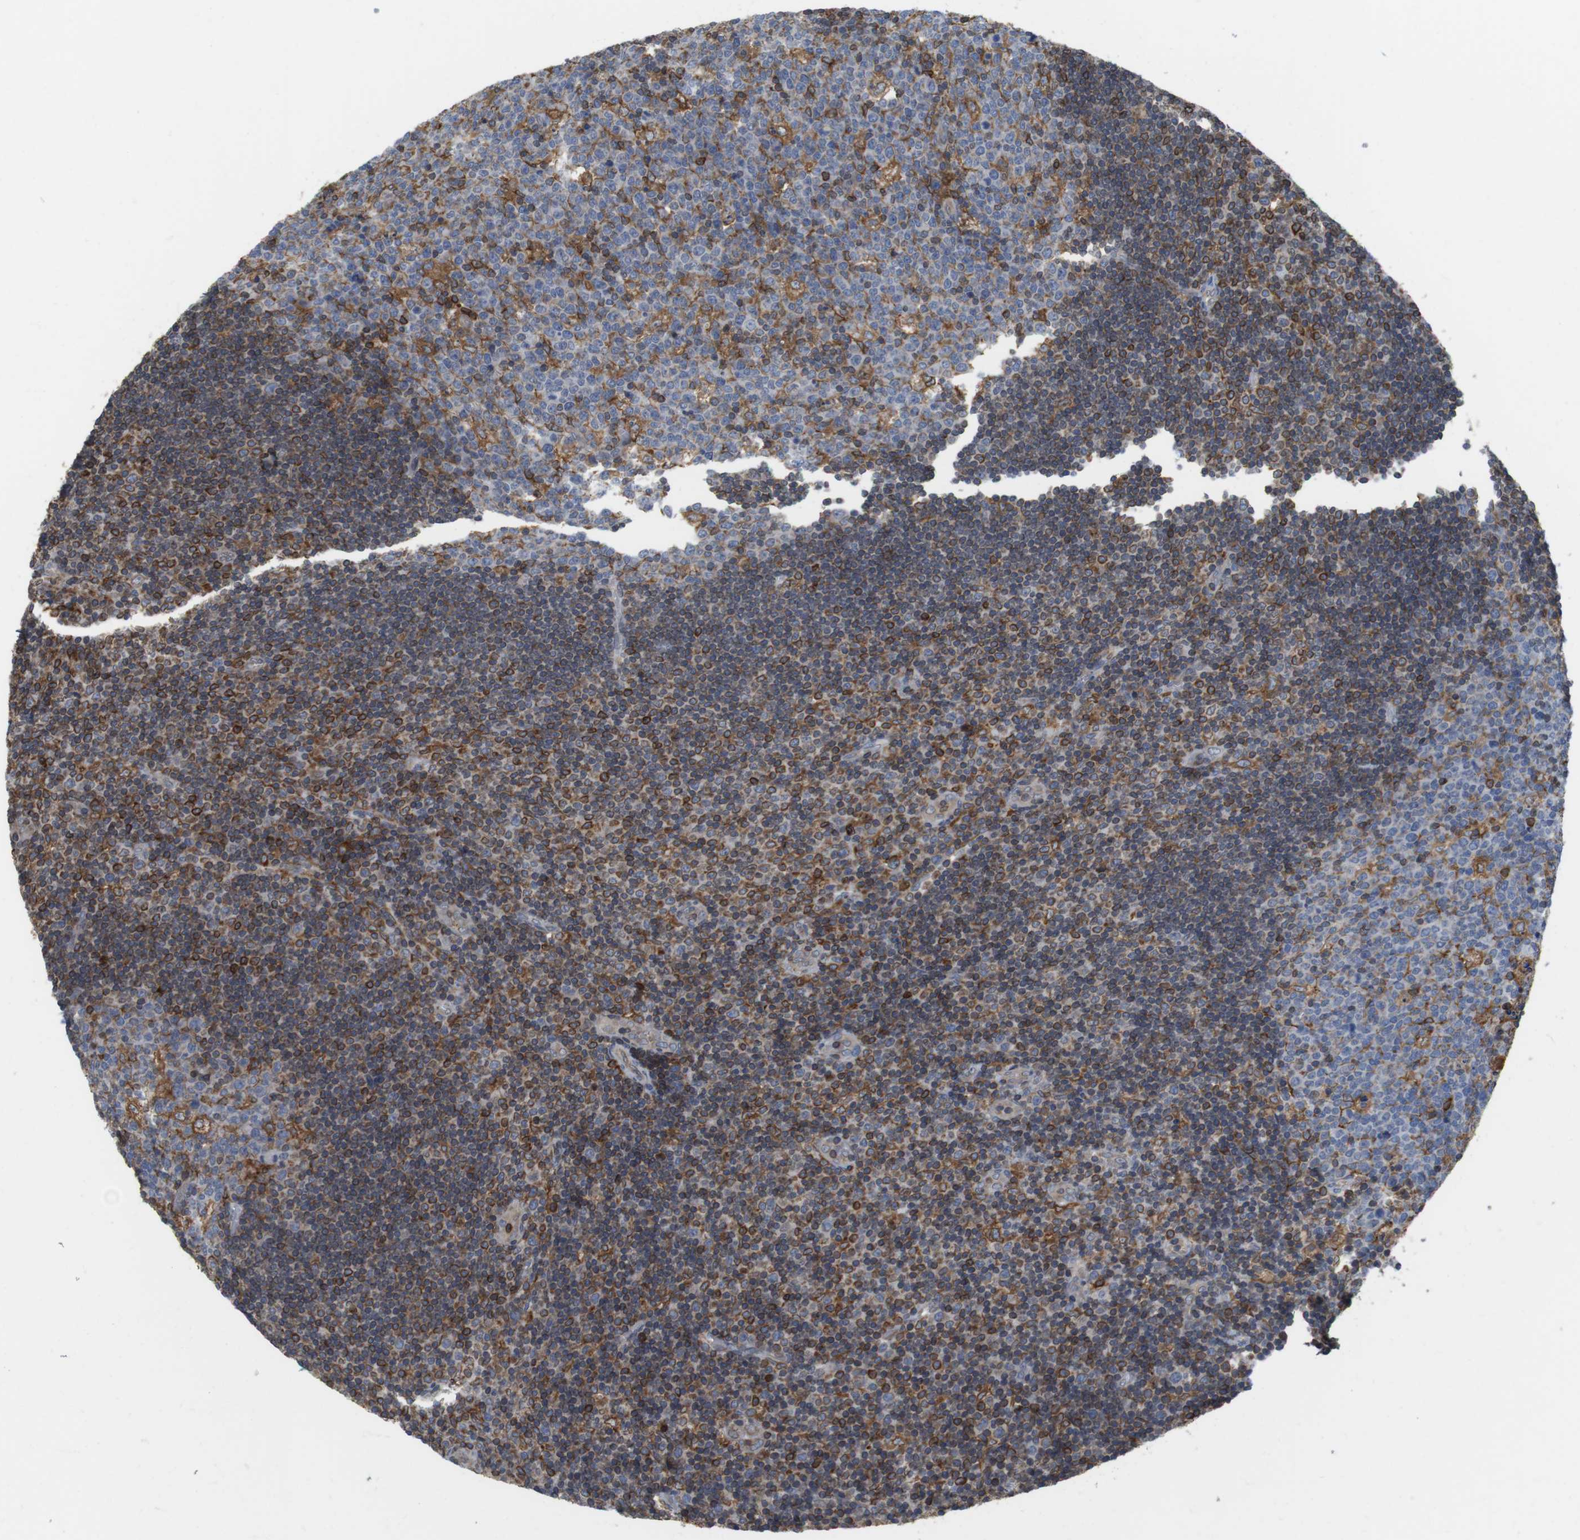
{"staining": {"intensity": "moderate", "quantity": "25%-75%", "location": "cytoplasmic/membranous"}, "tissue": "lymph node", "cell_type": "Germinal center cells", "image_type": "normal", "snomed": [{"axis": "morphology", "description": "Normal tissue, NOS"}, {"axis": "topography", "description": "Lymph node"}, {"axis": "topography", "description": "Salivary gland"}], "caption": "Lymph node stained with DAB IHC displays medium levels of moderate cytoplasmic/membranous expression in approximately 25%-75% of germinal center cells.", "gene": "ARL6IP5", "patient": {"sex": "male", "age": 8}}